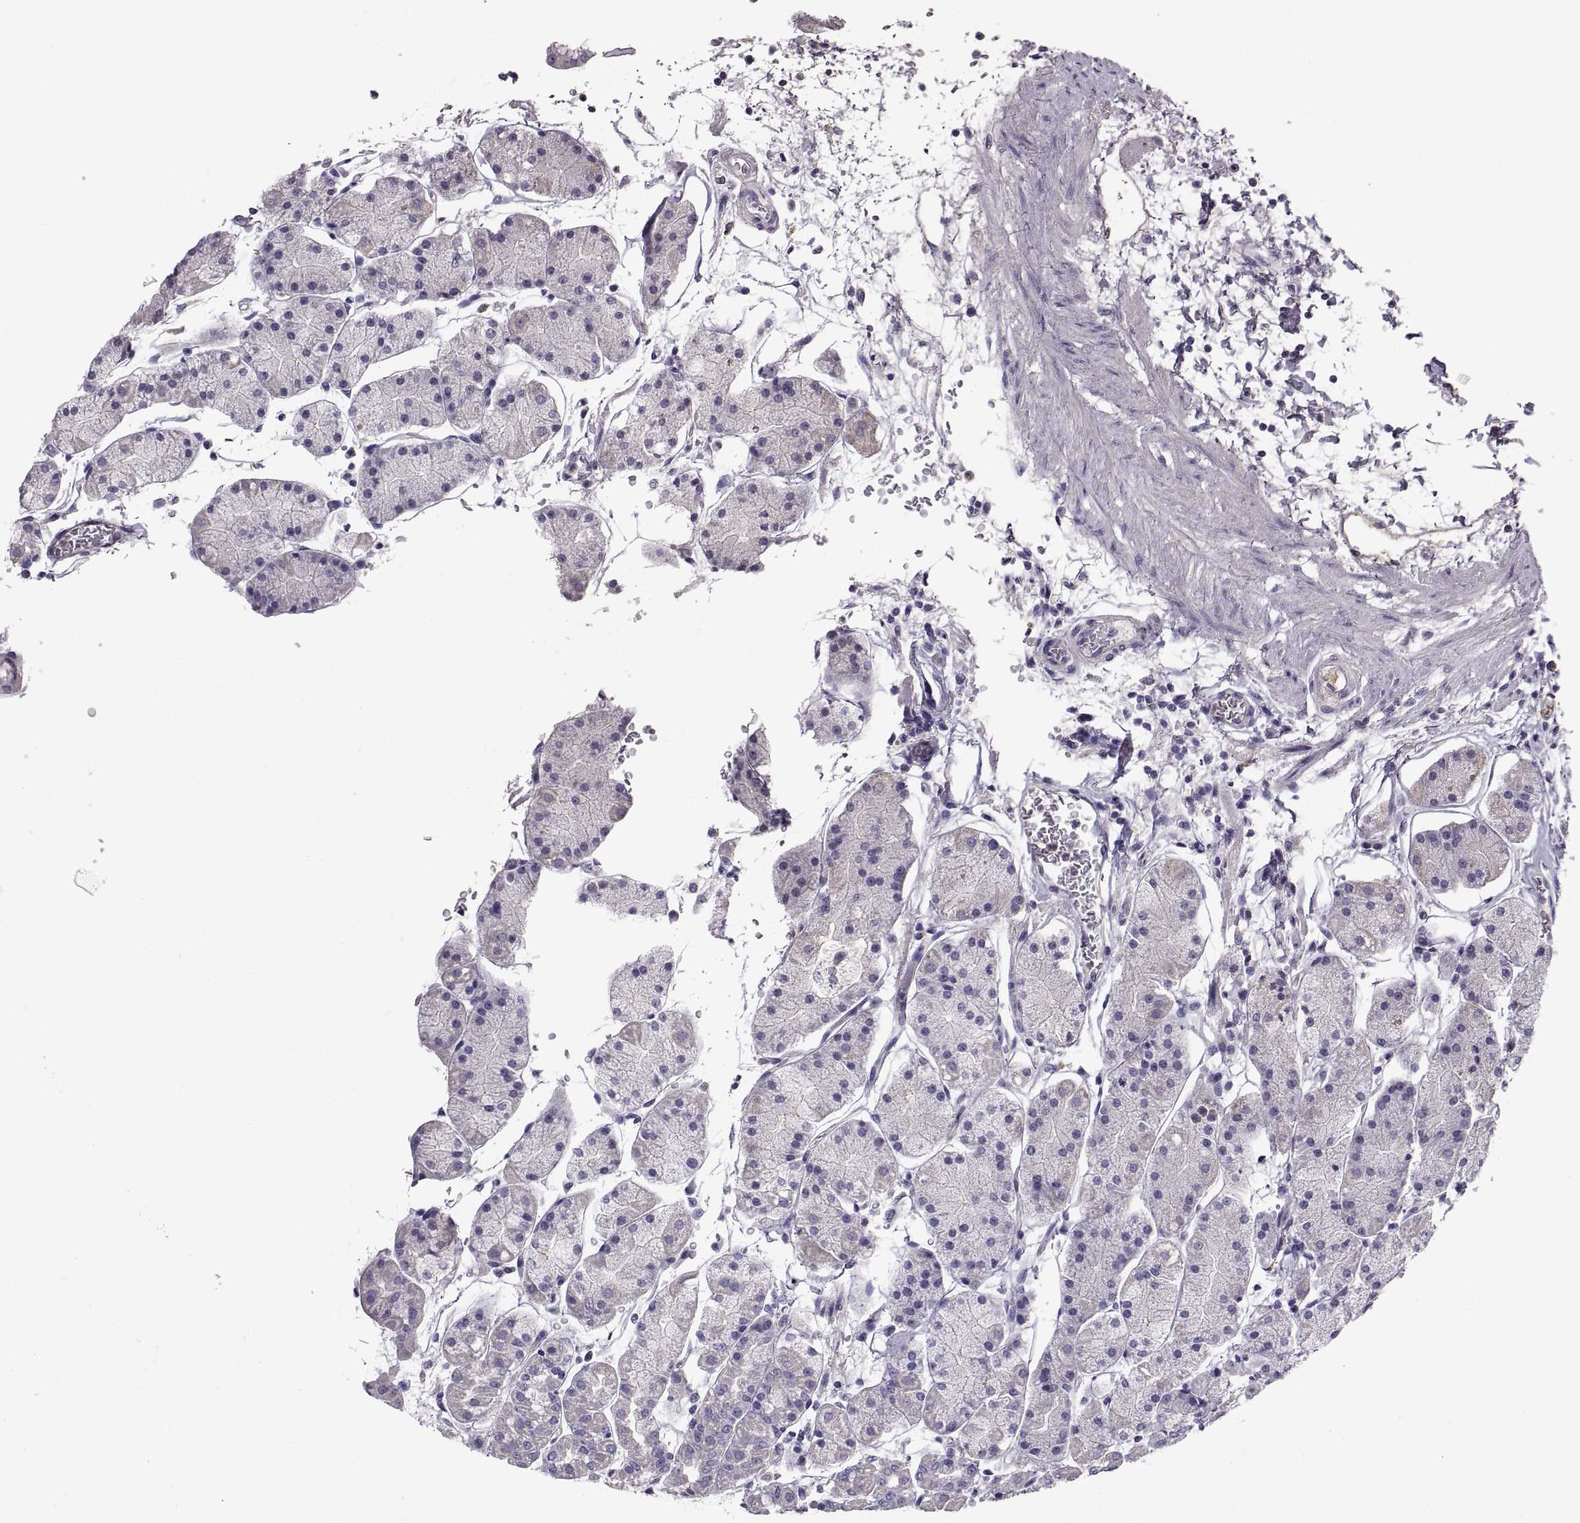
{"staining": {"intensity": "negative", "quantity": "none", "location": "none"}, "tissue": "stomach", "cell_type": "Glandular cells", "image_type": "normal", "snomed": [{"axis": "morphology", "description": "Normal tissue, NOS"}, {"axis": "topography", "description": "Stomach"}], "caption": "A micrograph of human stomach is negative for staining in glandular cells. (DAB IHC with hematoxylin counter stain).", "gene": "ADAM32", "patient": {"sex": "male", "age": 54}}